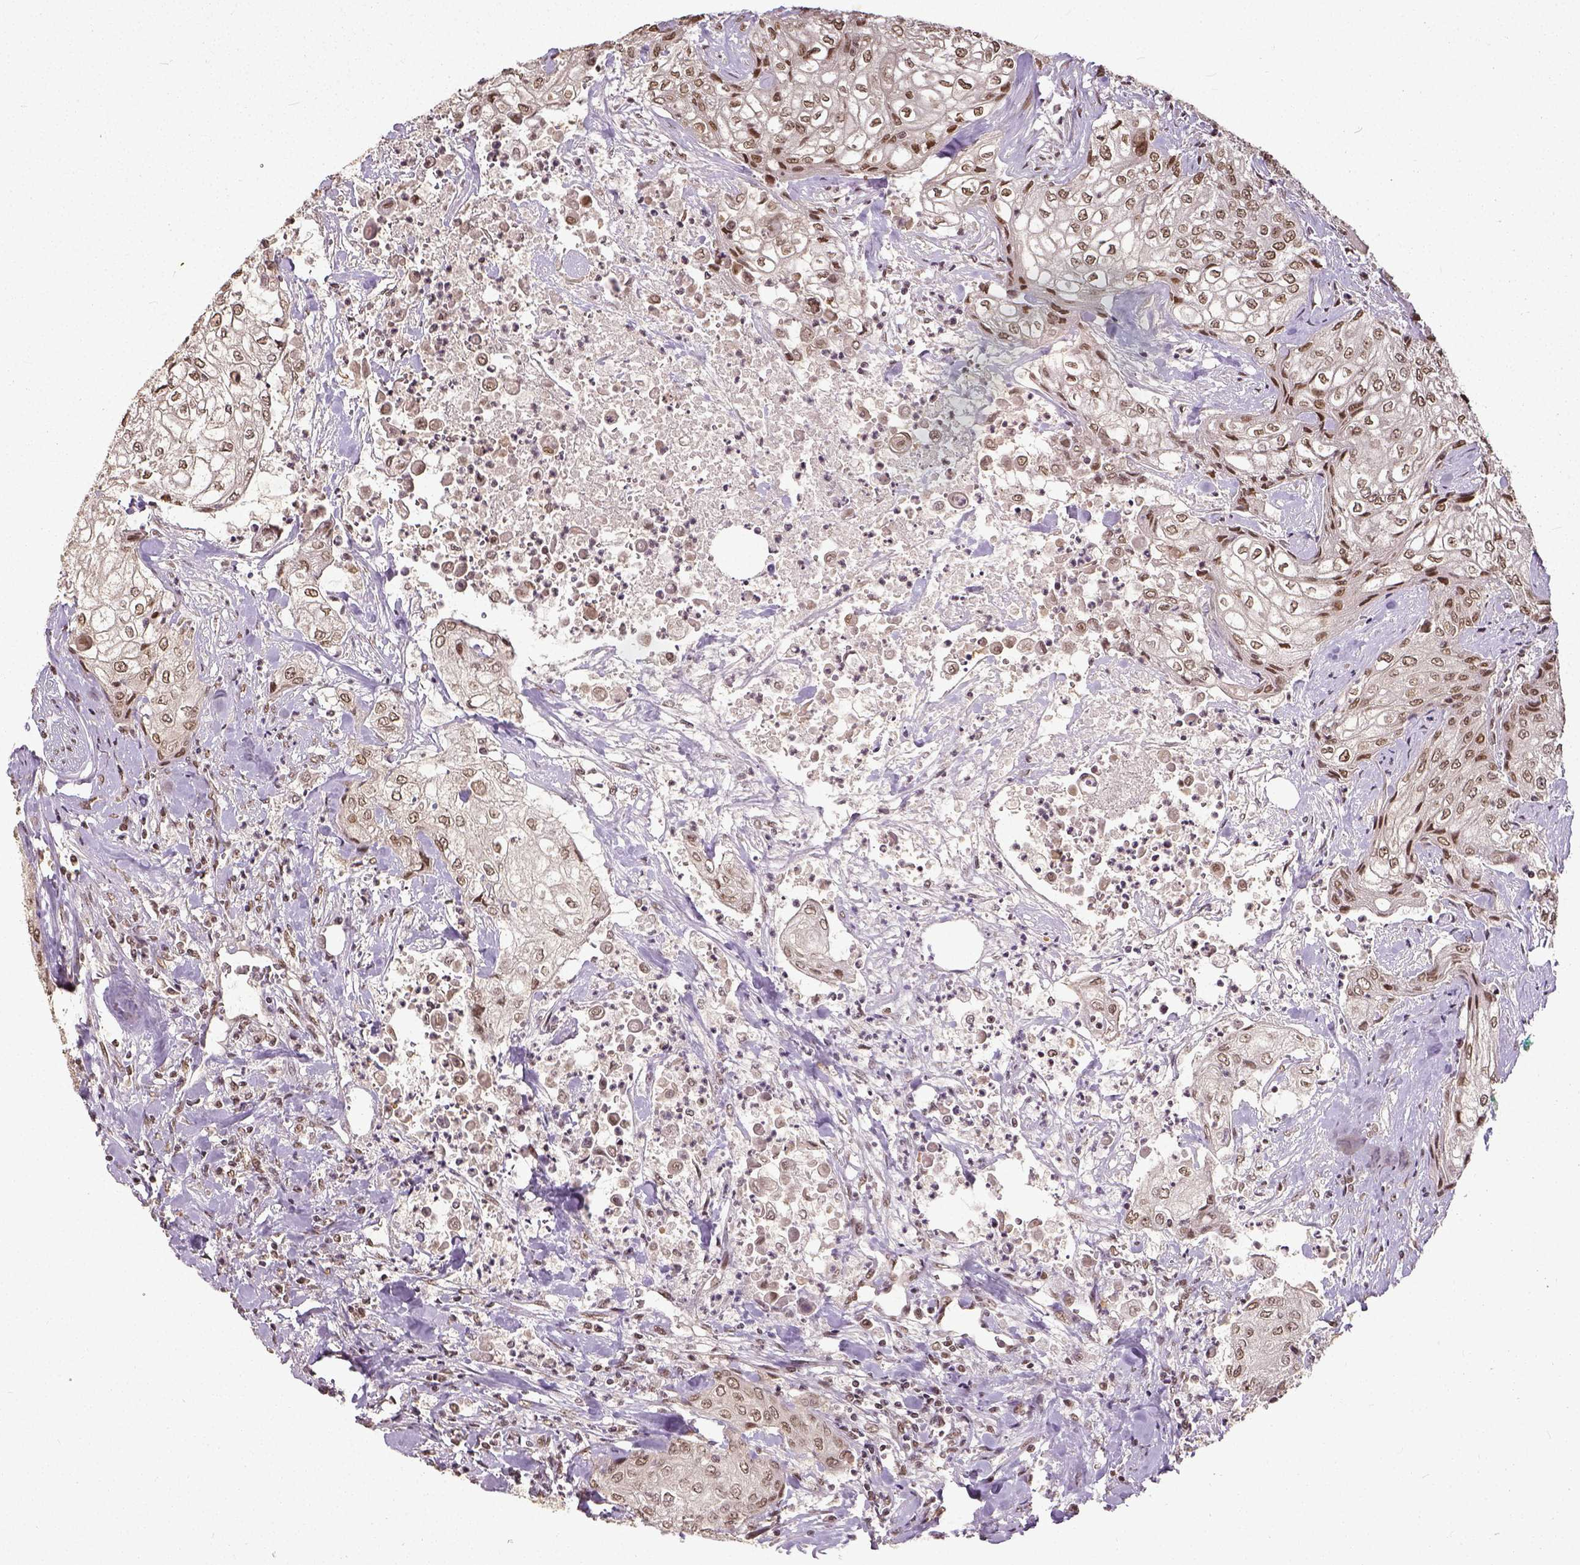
{"staining": {"intensity": "moderate", "quantity": "25%-75%", "location": "nuclear"}, "tissue": "urothelial cancer", "cell_type": "Tumor cells", "image_type": "cancer", "snomed": [{"axis": "morphology", "description": "Urothelial carcinoma, High grade"}, {"axis": "topography", "description": "Urinary bladder"}], "caption": "A brown stain labels moderate nuclear expression of a protein in urothelial cancer tumor cells. The protein is shown in brown color, while the nuclei are stained blue.", "gene": "ATRX", "patient": {"sex": "male", "age": 62}}